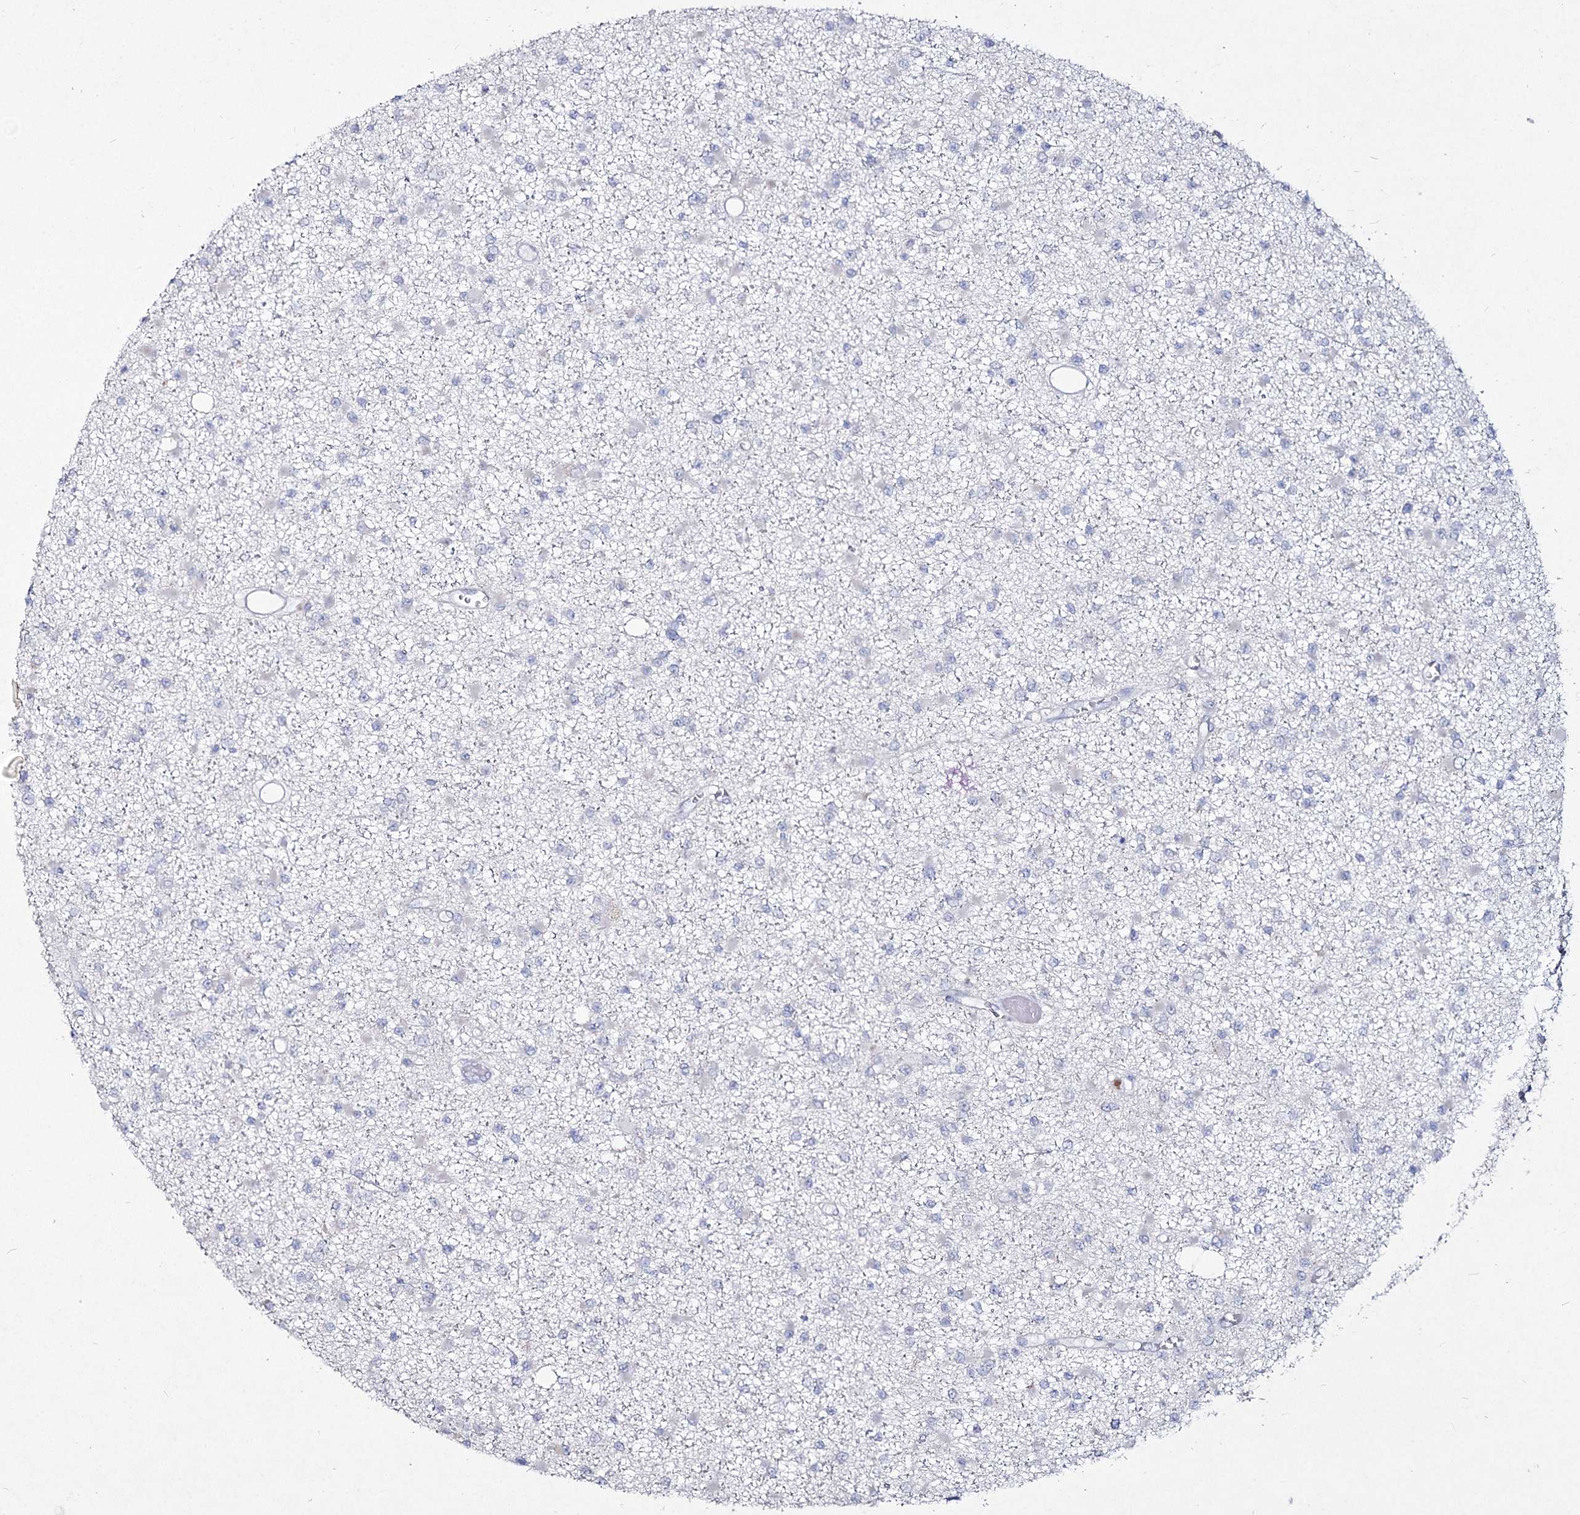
{"staining": {"intensity": "negative", "quantity": "none", "location": "none"}, "tissue": "glioma", "cell_type": "Tumor cells", "image_type": "cancer", "snomed": [{"axis": "morphology", "description": "Glioma, malignant, Low grade"}, {"axis": "topography", "description": "Brain"}], "caption": "Tumor cells are negative for brown protein staining in low-grade glioma (malignant).", "gene": "NIPAL4", "patient": {"sex": "female", "age": 22}}